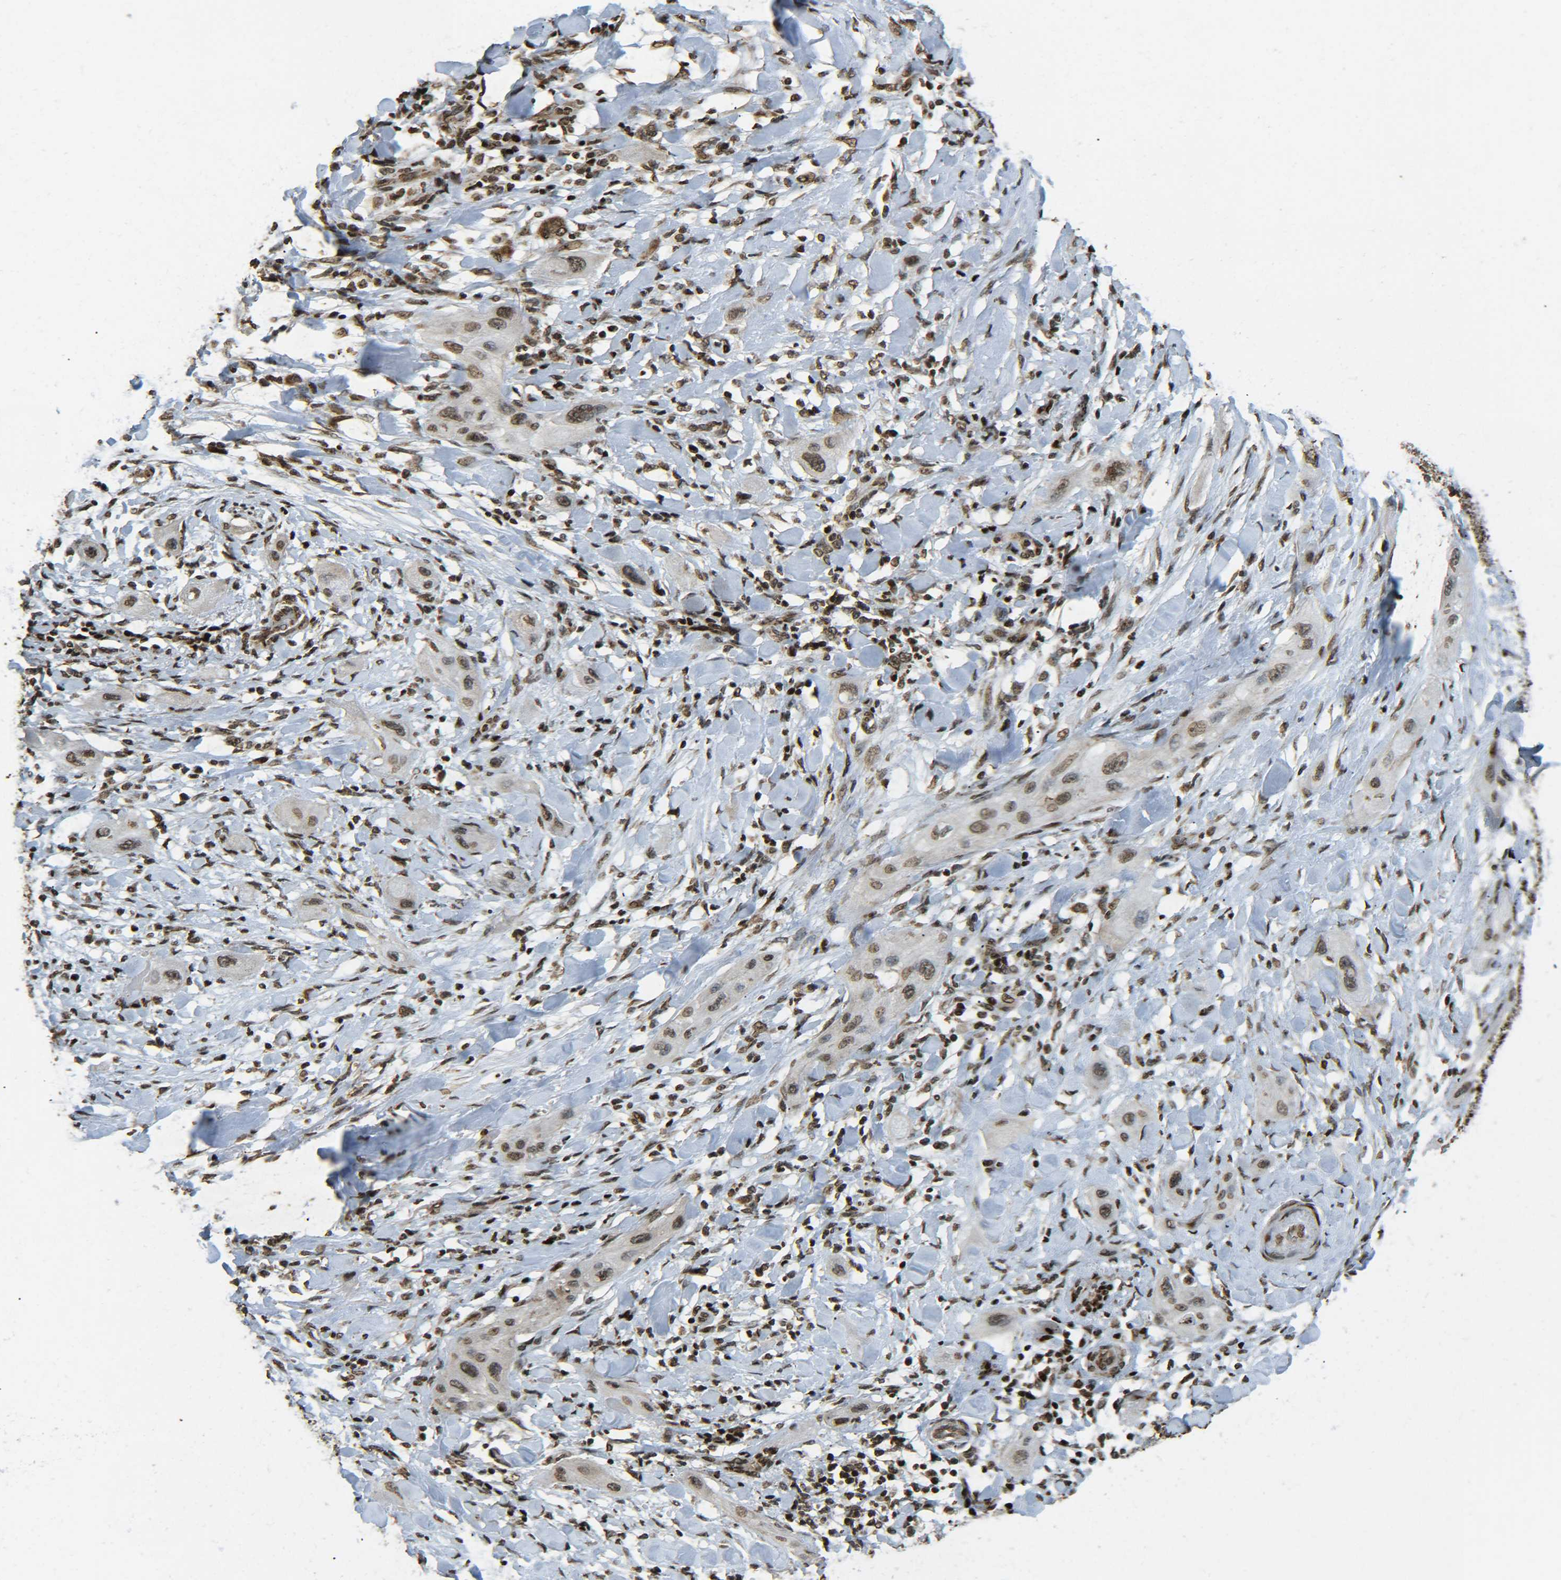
{"staining": {"intensity": "moderate", "quantity": ">75%", "location": "nuclear"}, "tissue": "lung cancer", "cell_type": "Tumor cells", "image_type": "cancer", "snomed": [{"axis": "morphology", "description": "Squamous cell carcinoma, NOS"}, {"axis": "topography", "description": "Lung"}], "caption": "Immunohistochemistry of lung cancer shows medium levels of moderate nuclear expression in approximately >75% of tumor cells.", "gene": "NEUROG2", "patient": {"sex": "female", "age": 47}}